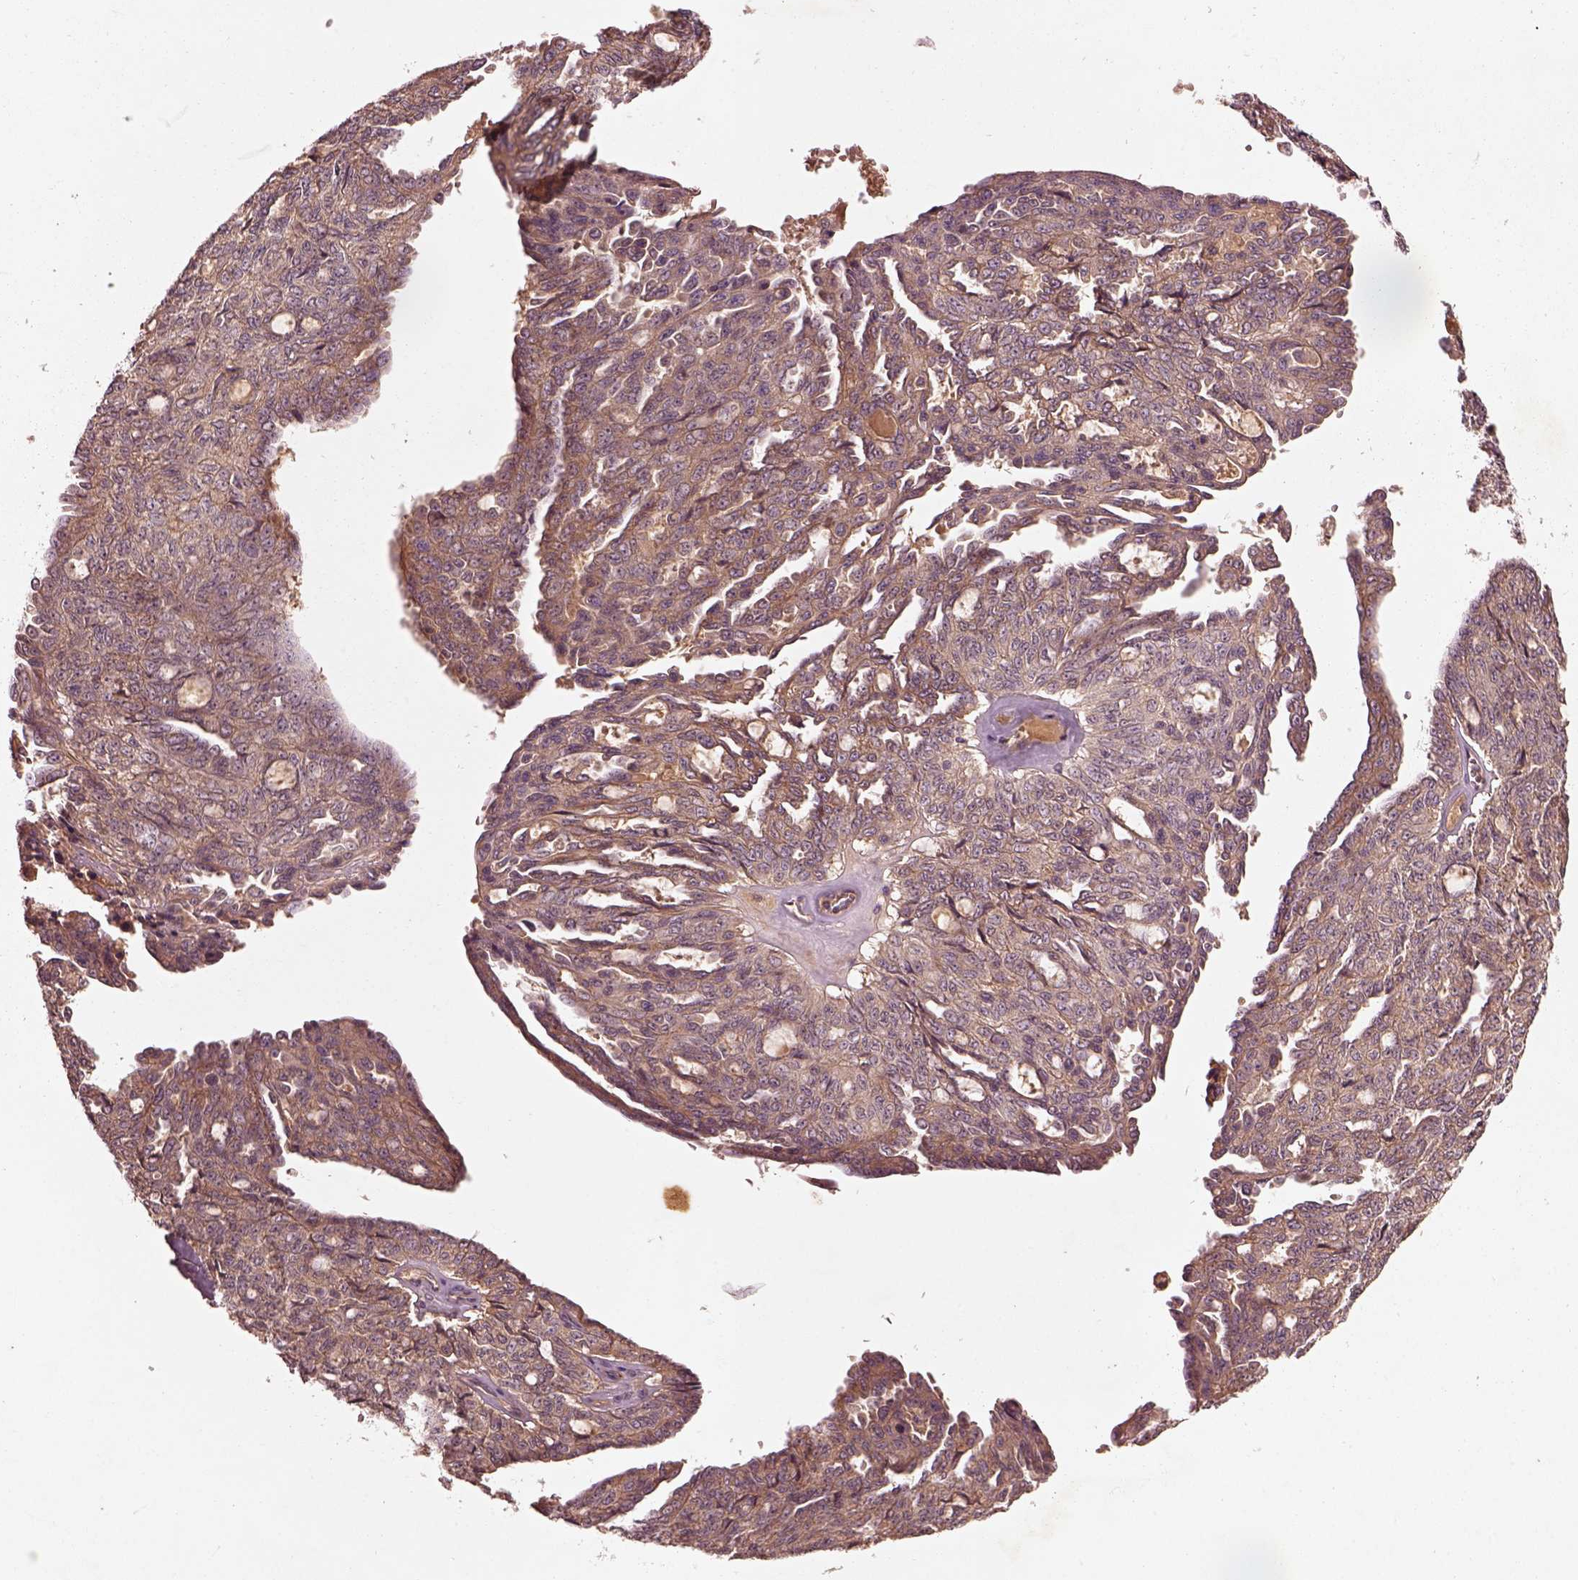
{"staining": {"intensity": "moderate", "quantity": ">75%", "location": "cytoplasmic/membranous"}, "tissue": "ovarian cancer", "cell_type": "Tumor cells", "image_type": "cancer", "snomed": [{"axis": "morphology", "description": "Cystadenocarcinoma, serous, NOS"}, {"axis": "topography", "description": "Ovary"}], "caption": "An image of ovarian cancer stained for a protein demonstrates moderate cytoplasmic/membranous brown staining in tumor cells. The staining was performed using DAB (3,3'-diaminobenzidine), with brown indicating positive protein expression. Nuclei are stained blue with hematoxylin.", "gene": "FAM234A", "patient": {"sex": "female", "age": 71}}